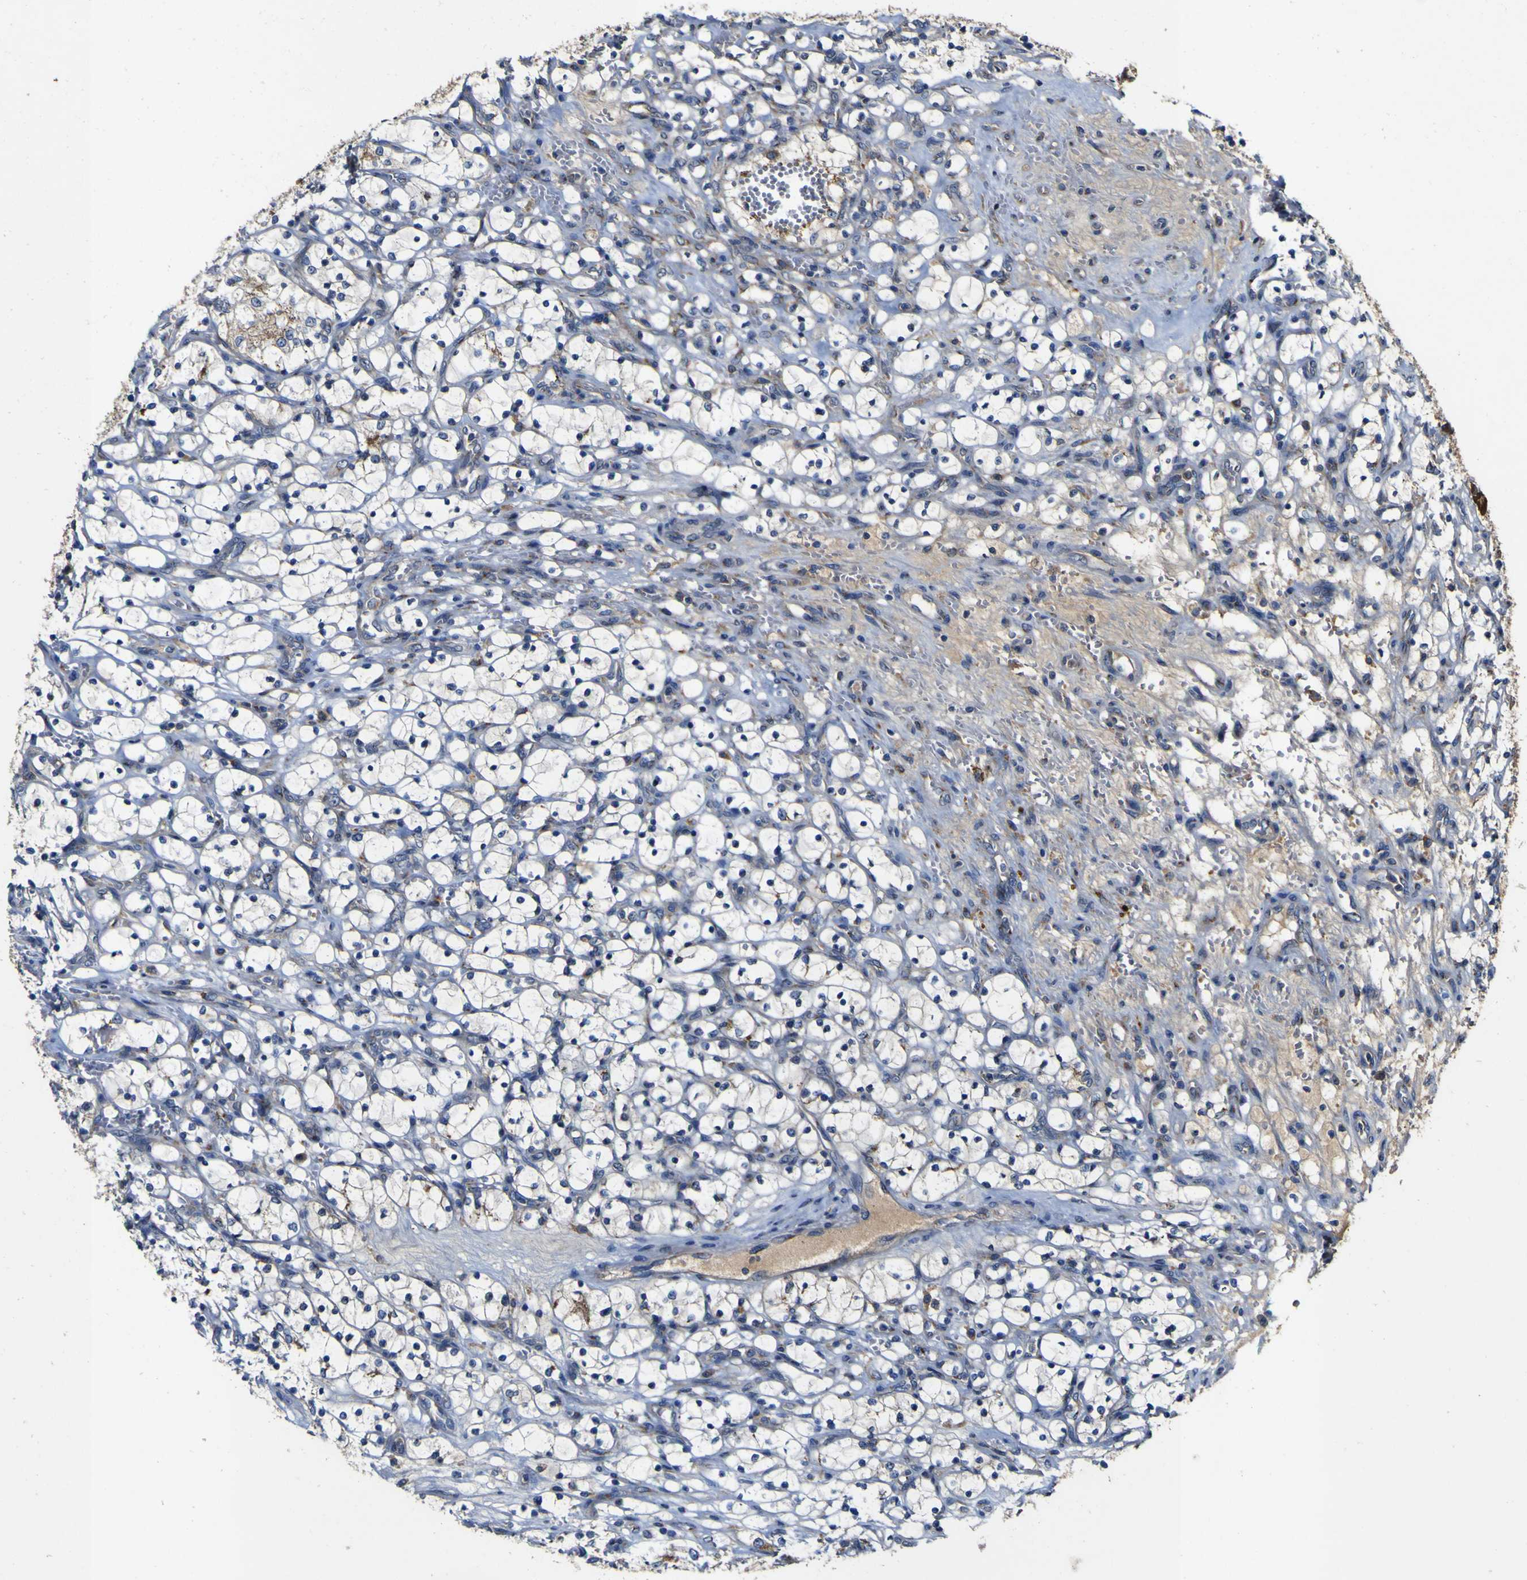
{"staining": {"intensity": "negative", "quantity": "none", "location": "none"}, "tissue": "renal cancer", "cell_type": "Tumor cells", "image_type": "cancer", "snomed": [{"axis": "morphology", "description": "Adenocarcinoma, NOS"}, {"axis": "topography", "description": "Kidney"}], "caption": "This is a micrograph of immunohistochemistry (IHC) staining of renal cancer (adenocarcinoma), which shows no expression in tumor cells.", "gene": "COA1", "patient": {"sex": "female", "age": 69}}